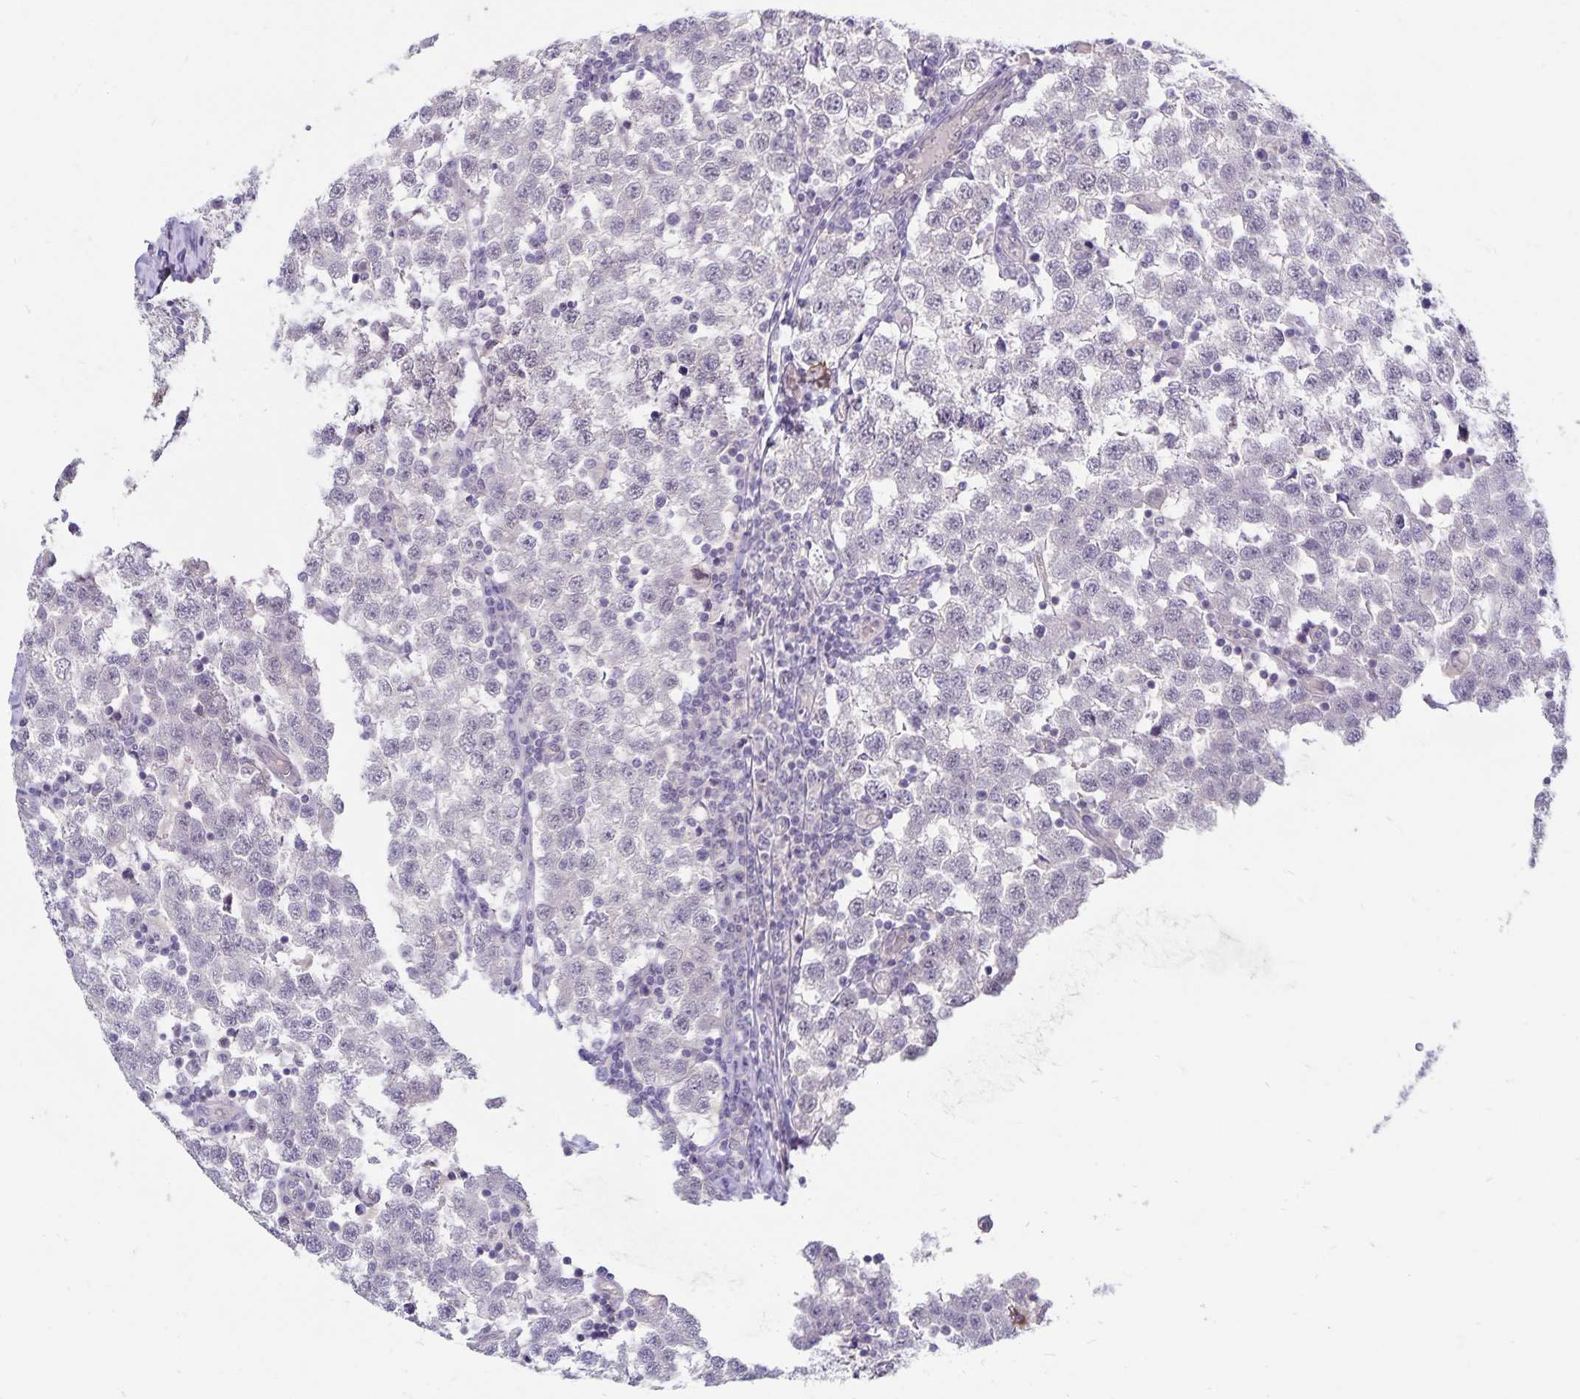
{"staining": {"intensity": "negative", "quantity": "none", "location": "none"}, "tissue": "testis cancer", "cell_type": "Tumor cells", "image_type": "cancer", "snomed": [{"axis": "morphology", "description": "Seminoma, NOS"}, {"axis": "topography", "description": "Testis"}], "caption": "Testis seminoma was stained to show a protein in brown. There is no significant expression in tumor cells. The staining was performed using DAB (3,3'-diaminobenzidine) to visualize the protein expression in brown, while the nuclei were stained in blue with hematoxylin (Magnification: 20x).", "gene": "CDKN2B", "patient": {"sex": "male", "age": 34}}